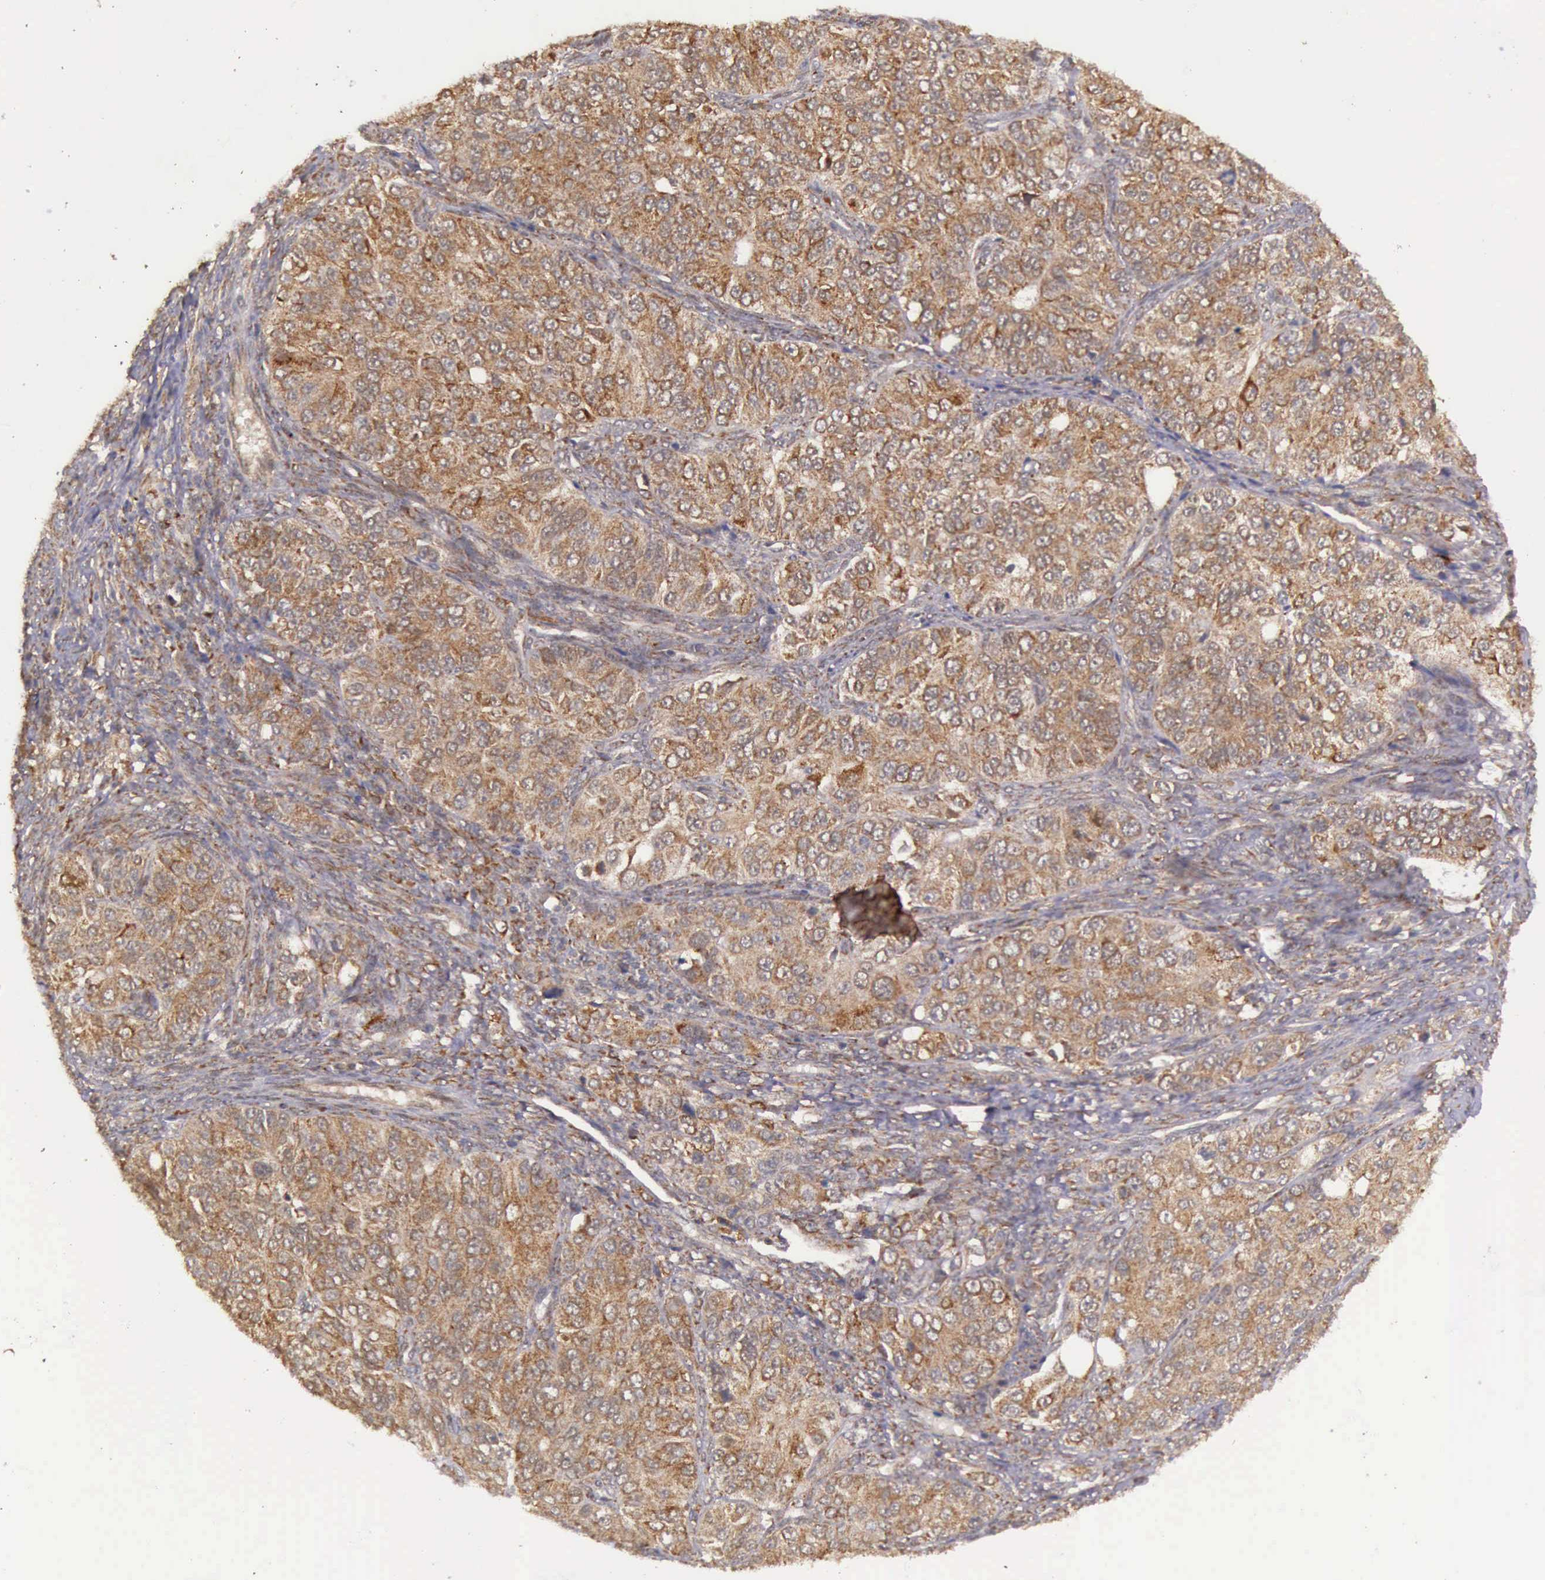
{"staining": {"intensity": "strong", "quantity": ">75%", "location": "cytoplasmic/membranous"}, "tissue": "ovarian cancer", "cell_type": "Tumor cells", "image_type": "cancer", "snomed": [{"axis": "morphology", "description": "Carcinoma, endometroid"}, {"axis": "topography", "description": "Ovary"}], "caption": "Ovarian endometroid carcinoma tissue reveals strong cytoplasmic/membranous positivity in approximately >75% of tumor cells The protein is stained brown, and the nuclei are stained in blue (DAB (3,3'-diaminobenzidine) IHC with brightfield microscopy, high magnification).", "gene": "ARMCX3", "patient": {"sex": "female", "age": 51}}